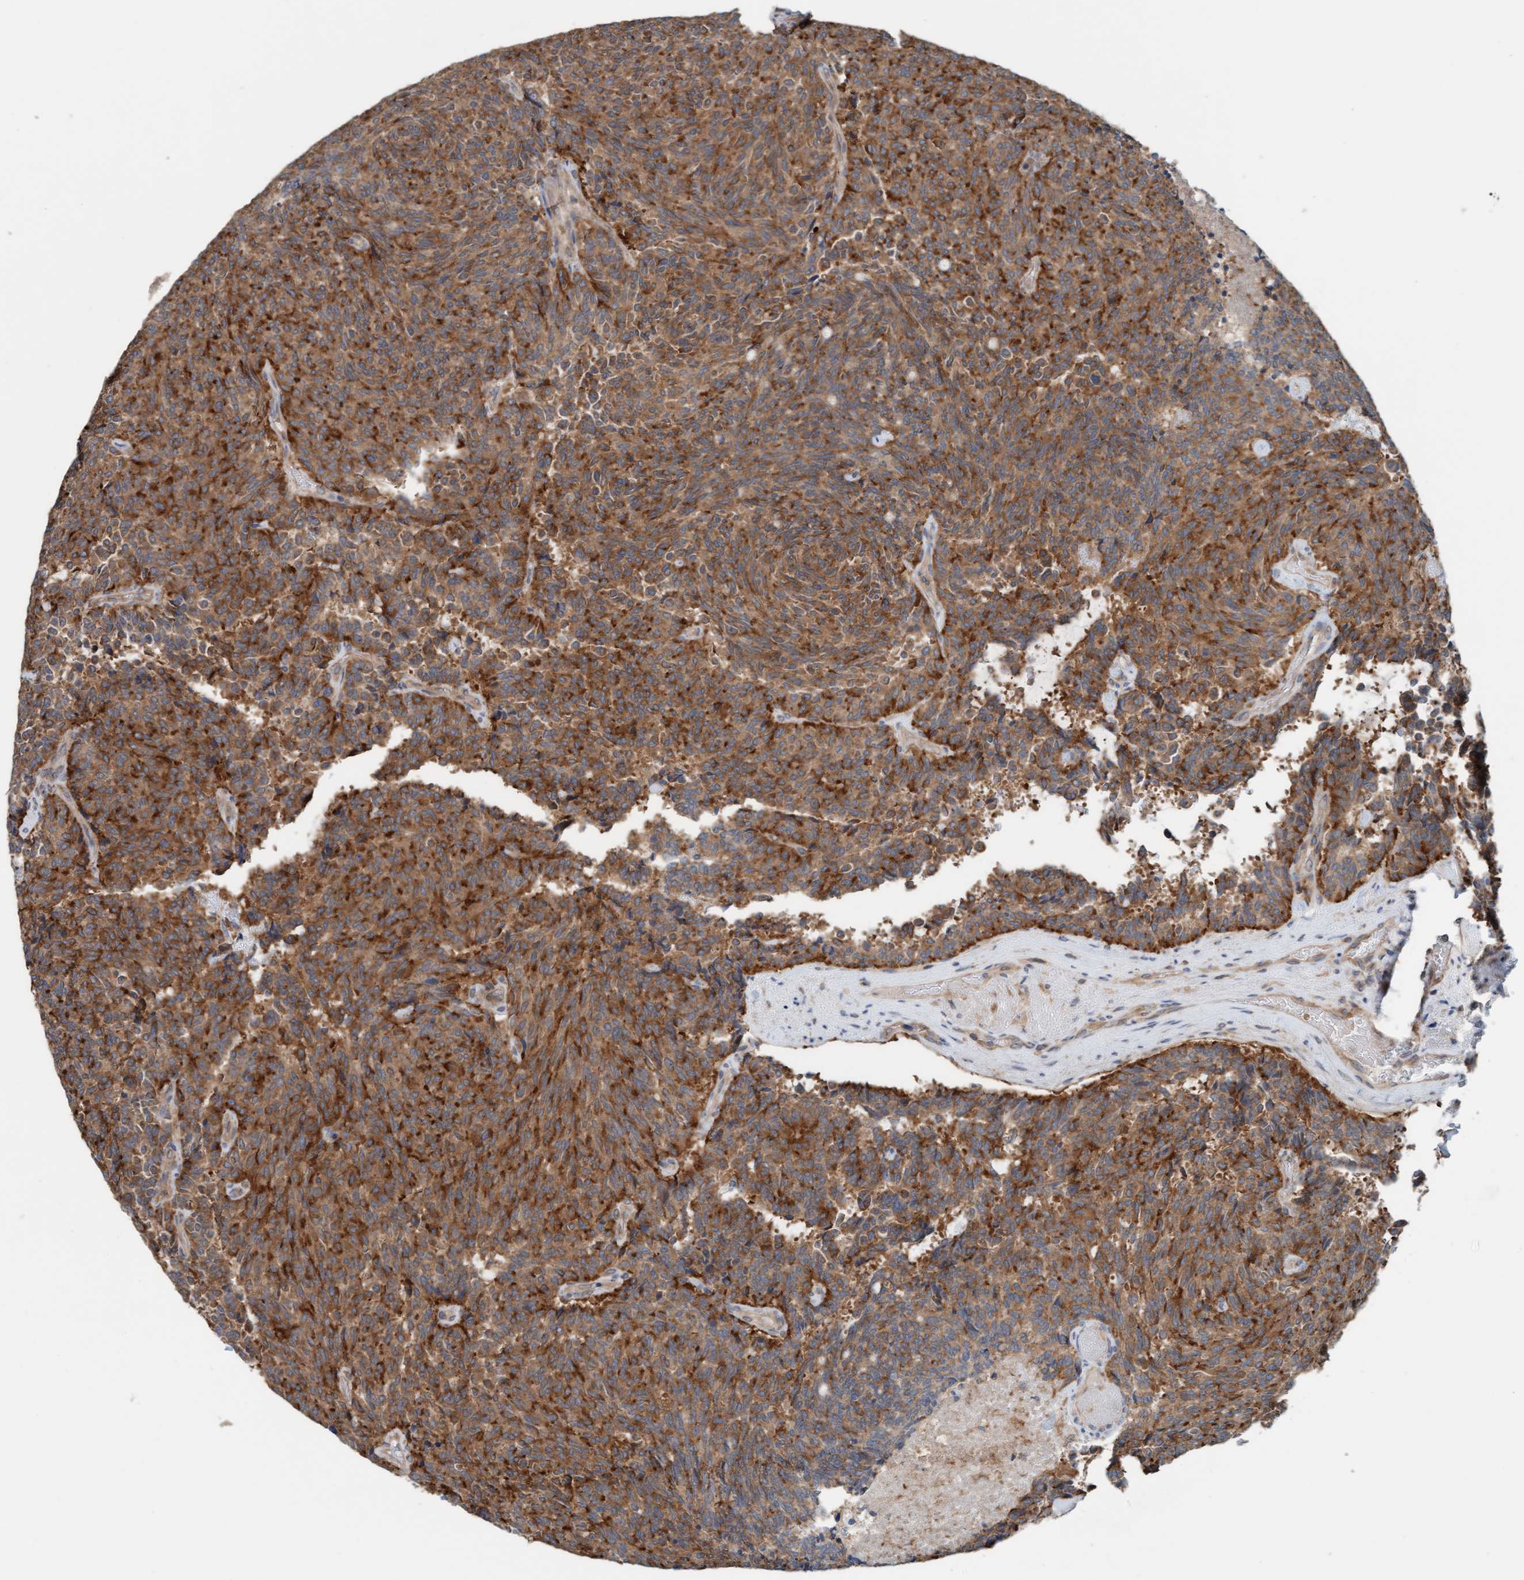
{"staining": {"intensity": "moderate", "quantity": ">75%", "location": "cytoplasmic/membranous"}, "tissue": "carcinoid", "cell_type": "Tumor cells", "image_type": "cancer", "snomed": [{"axis": "morphology", "description": "Carcinoid, malignant, NOS"}, {"axis": "topography", "description": "Pancreas"}], "caption": "Immunohistochemistry (DAB) staining of human carcinoid demonstrates moderate cytoplasmic/membranous protein positivity in about >75% of tumor cells. Immunohistochemistry (ihc) stains the protein of interest in brown and the nuclei are stained blue.", "gene": "UBAP1", "patient": {"sex": "female", "age": 54}}